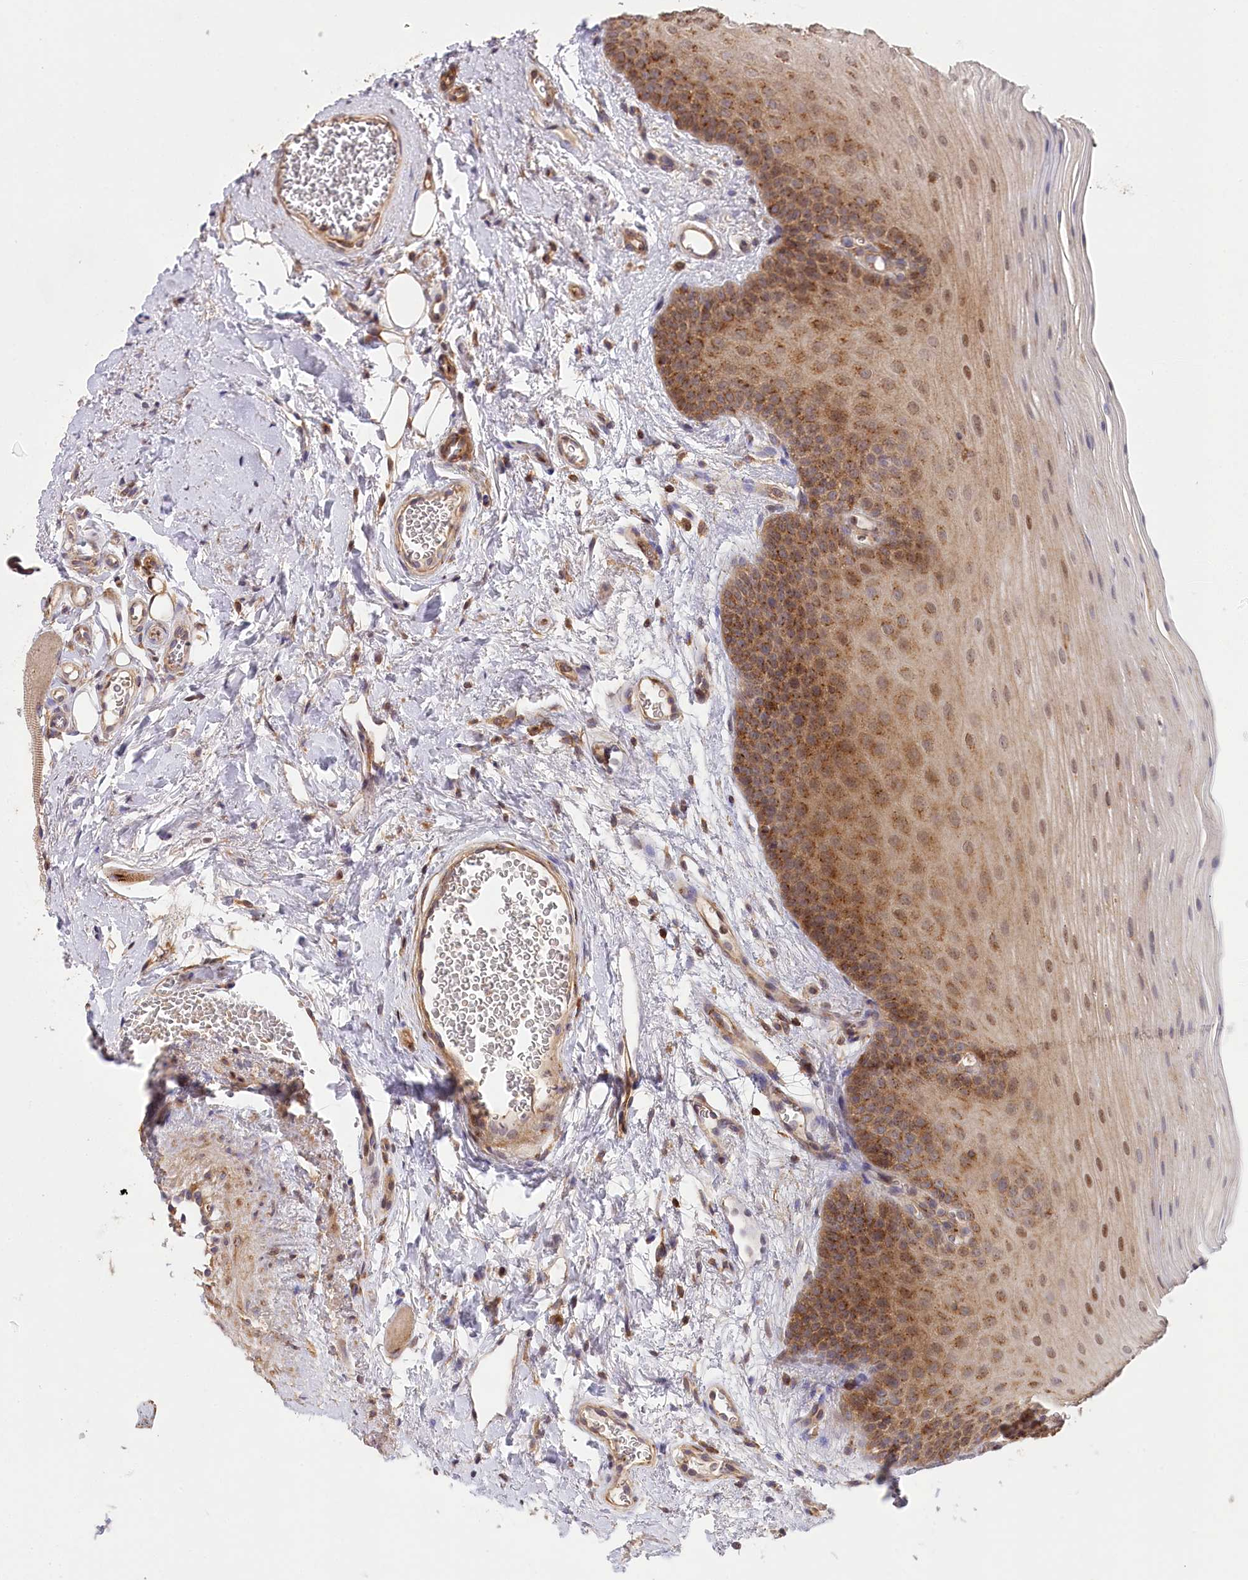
{"staining": {"intensity": "moderate", "quantity": ">75%", "location": "cytoplasmic/membranous,nuclear"}, "tissue": "oral mucosa", "cell_type": "Squamous epithelial cells", "image_type": "normal", "snomed": [{"axis": "morphology", "description": "Normal tissue, NOS"}, {"axis": "topography", "description": "Oral tissue"}], "caption": "Brown immunohistochemical staining in normal human oral mucosa displays moderate cytoplasmic/membranous,nuclear expression in about >75% of squamous epithelial cells.", "gene": "CCDC91", "patient": {"sex": "male", "age": 68}}